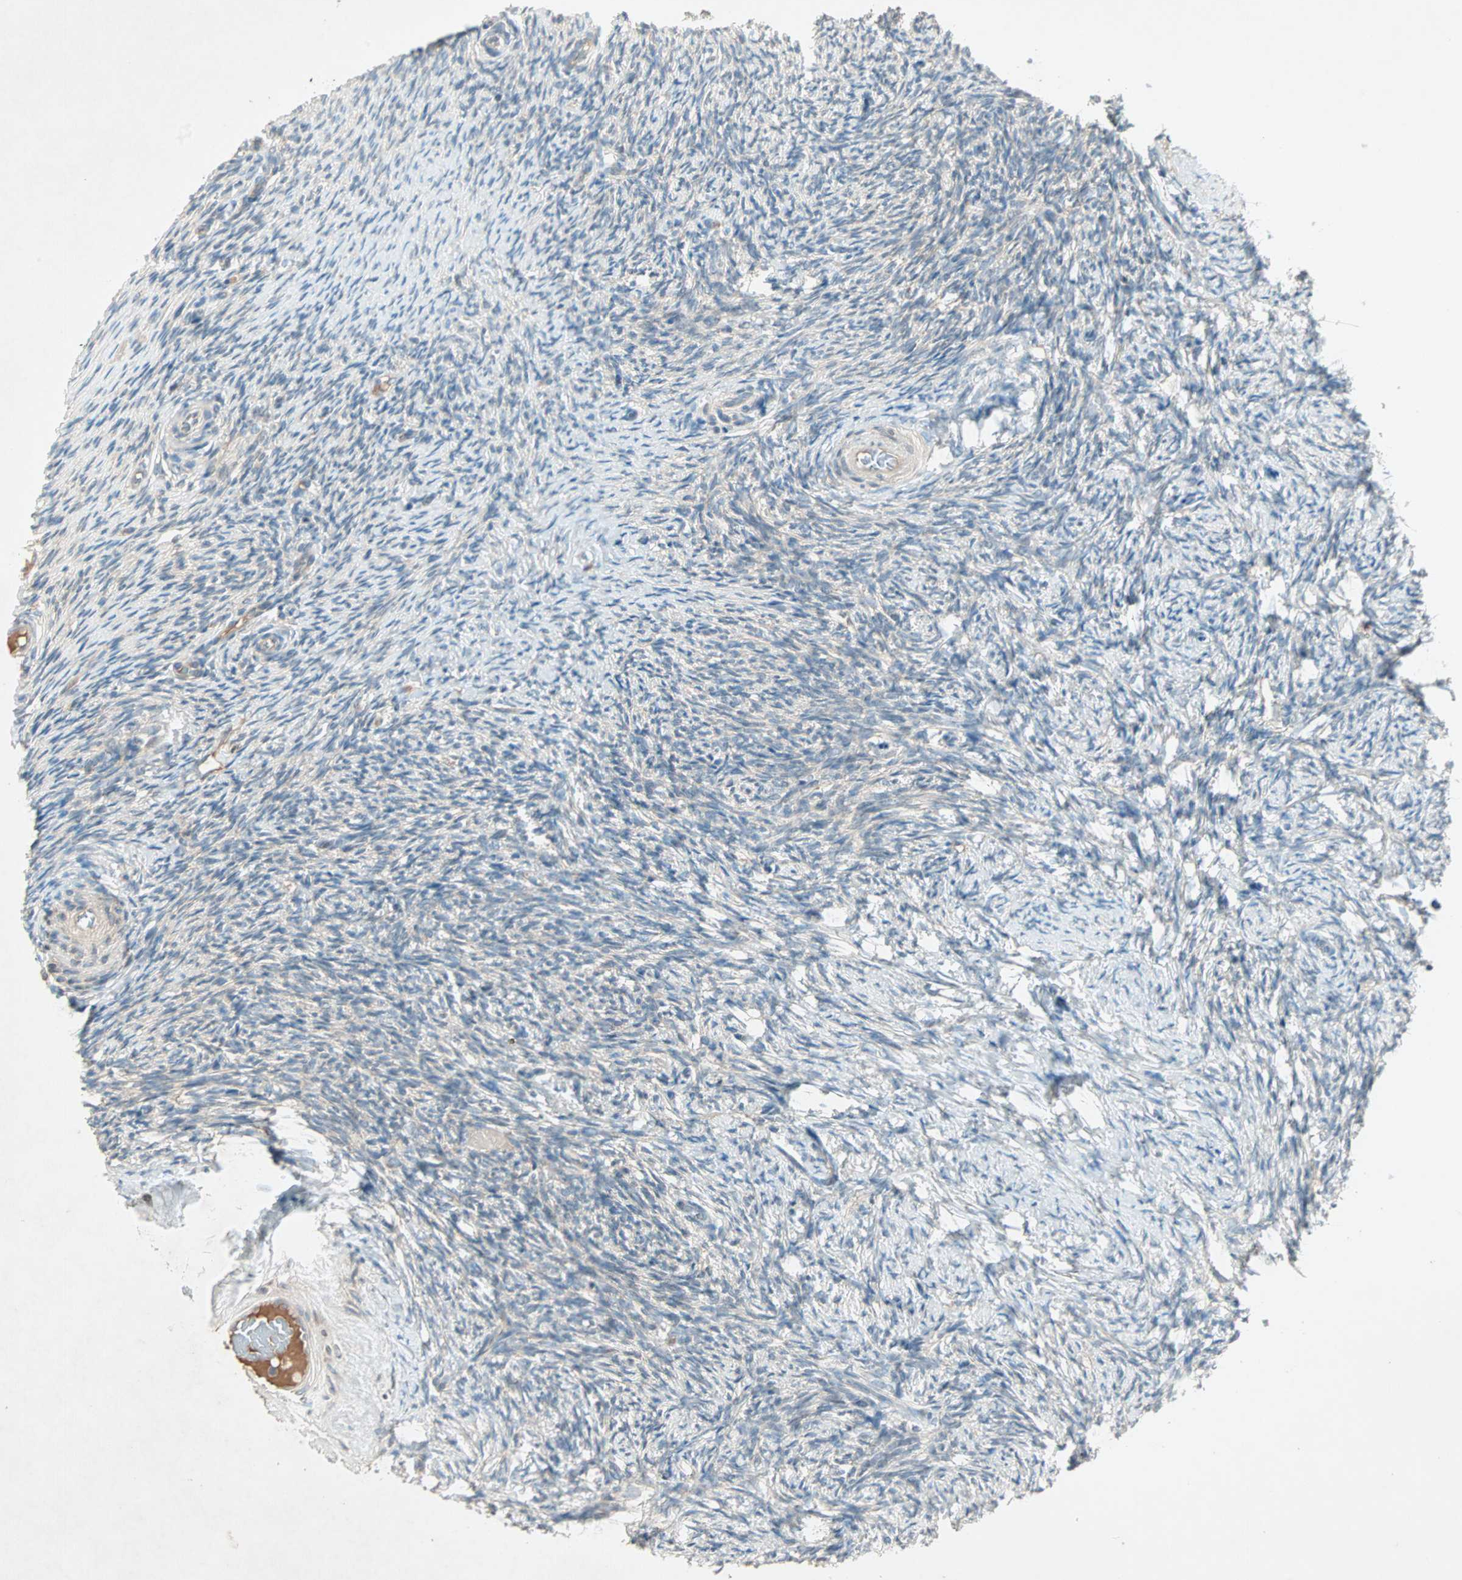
{"staining": {"intensity": "weak", "quantity": ">75%", "location": "cytoplasmic/membranous"}, "tissue": "ovary", "cell_type": "Ovarian stroma cells", "image_type": "normal", "snomed": [{"axis": "morphology", "description": "Normal tissue, NOS"}, {"axis": "topography", "description": "Ovary"}], "caption": "IHC histopathology image of normal human ovary stained for a protein (brown), which demonstrates low levels of weak cytoplasmic/membranous staining in approximately >75% of ovarian stroma cells.", "gene": "TEC", "patient": {"sex": "female", "age": 60}}